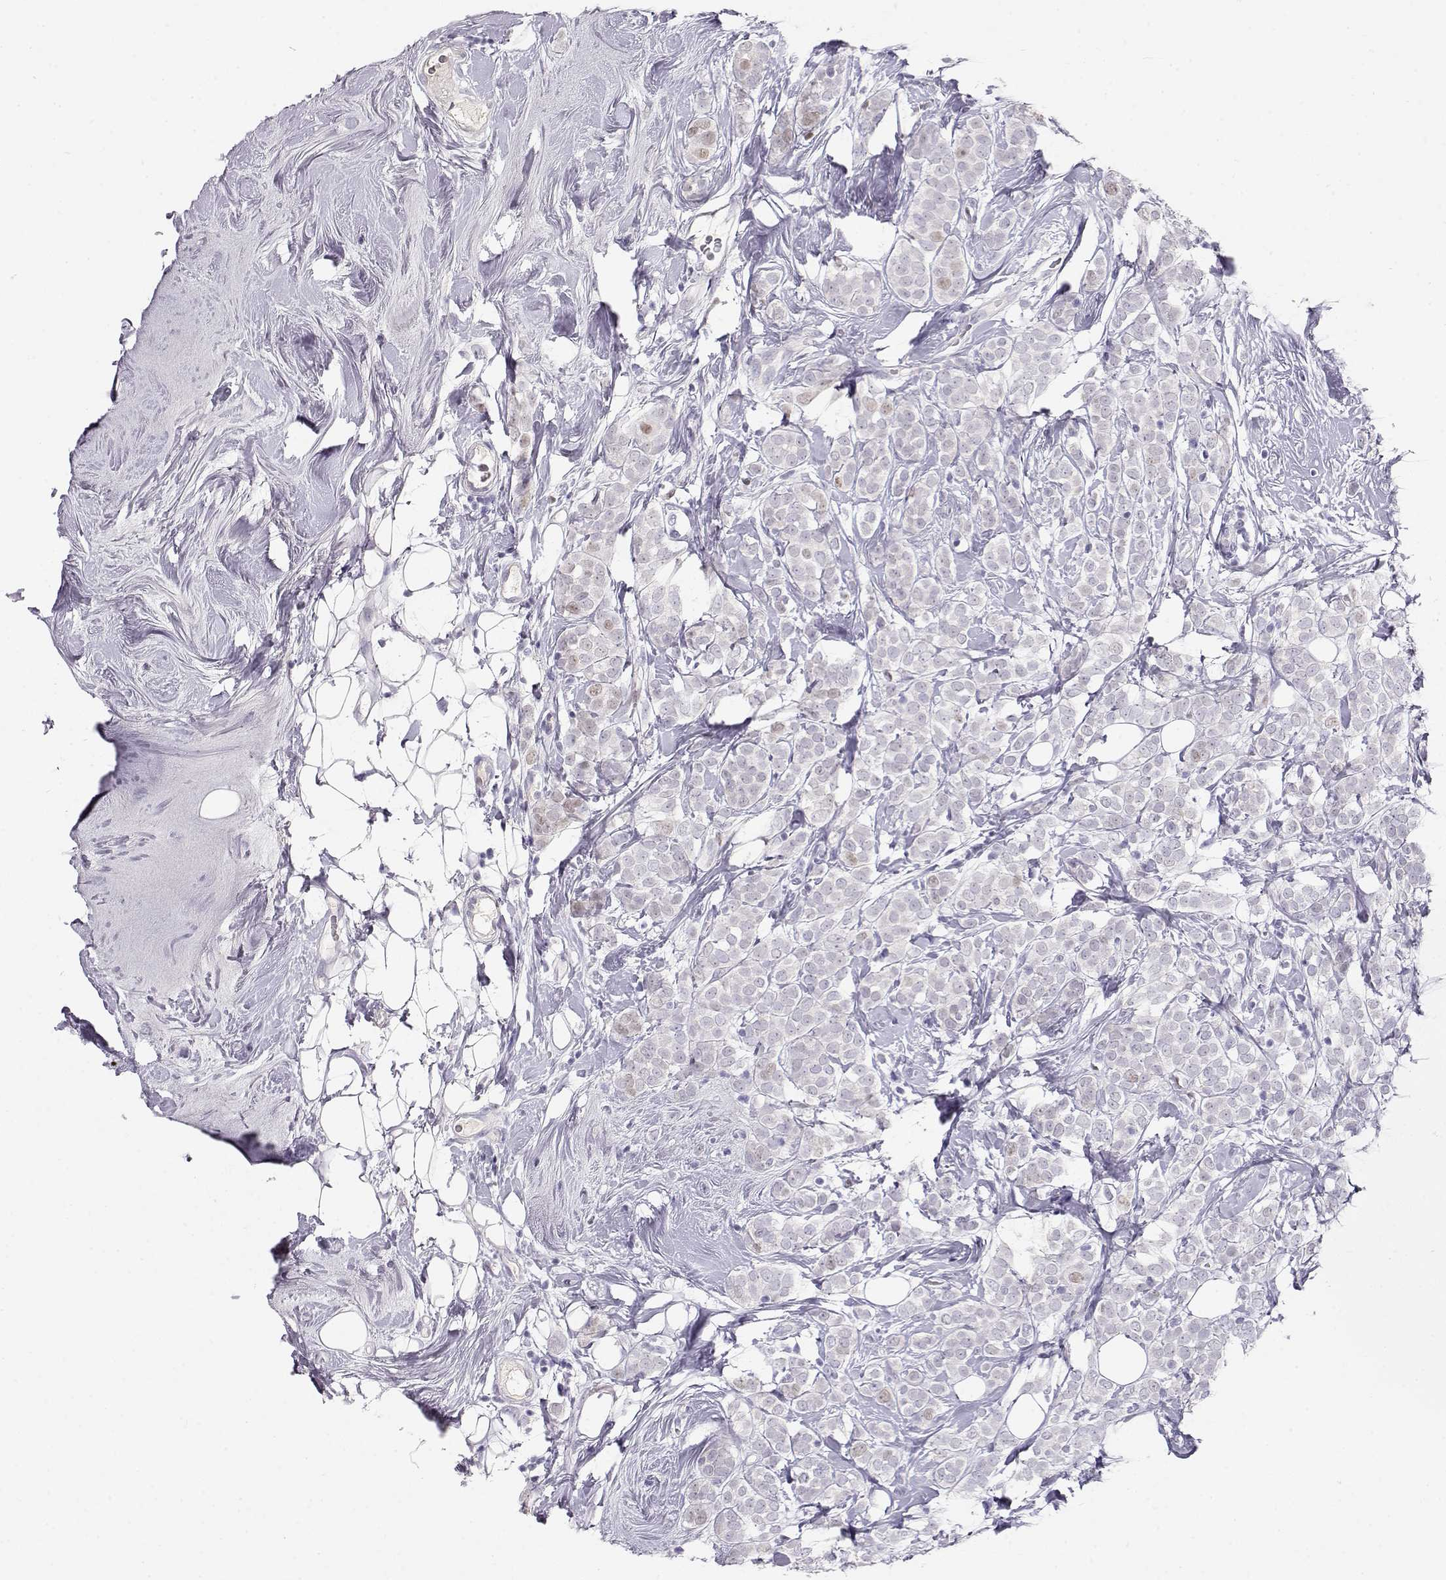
{"staining": {"intensity": "weak", "quantity": "<25%", "location": "nuclear"}, "tissue": "breast cancer", "cell_type": "Tumor cells", "image_type": "cancer", "snomed": [{"axis": "morphology", "description": "Lobular carcinoma"}, {"axis": "topography", "description": "Breast"}], "caption": "The photomicrograph exhibits no significant expression in tumor cells of breast cancer. The staining was performed using DAB to visualize the protein expression in brown, while the nuclei were stained in blue with hematoxylin (Magnification: 20x).", "gene": "OPN5", "patient": {"sex": "female", "age": 49}}